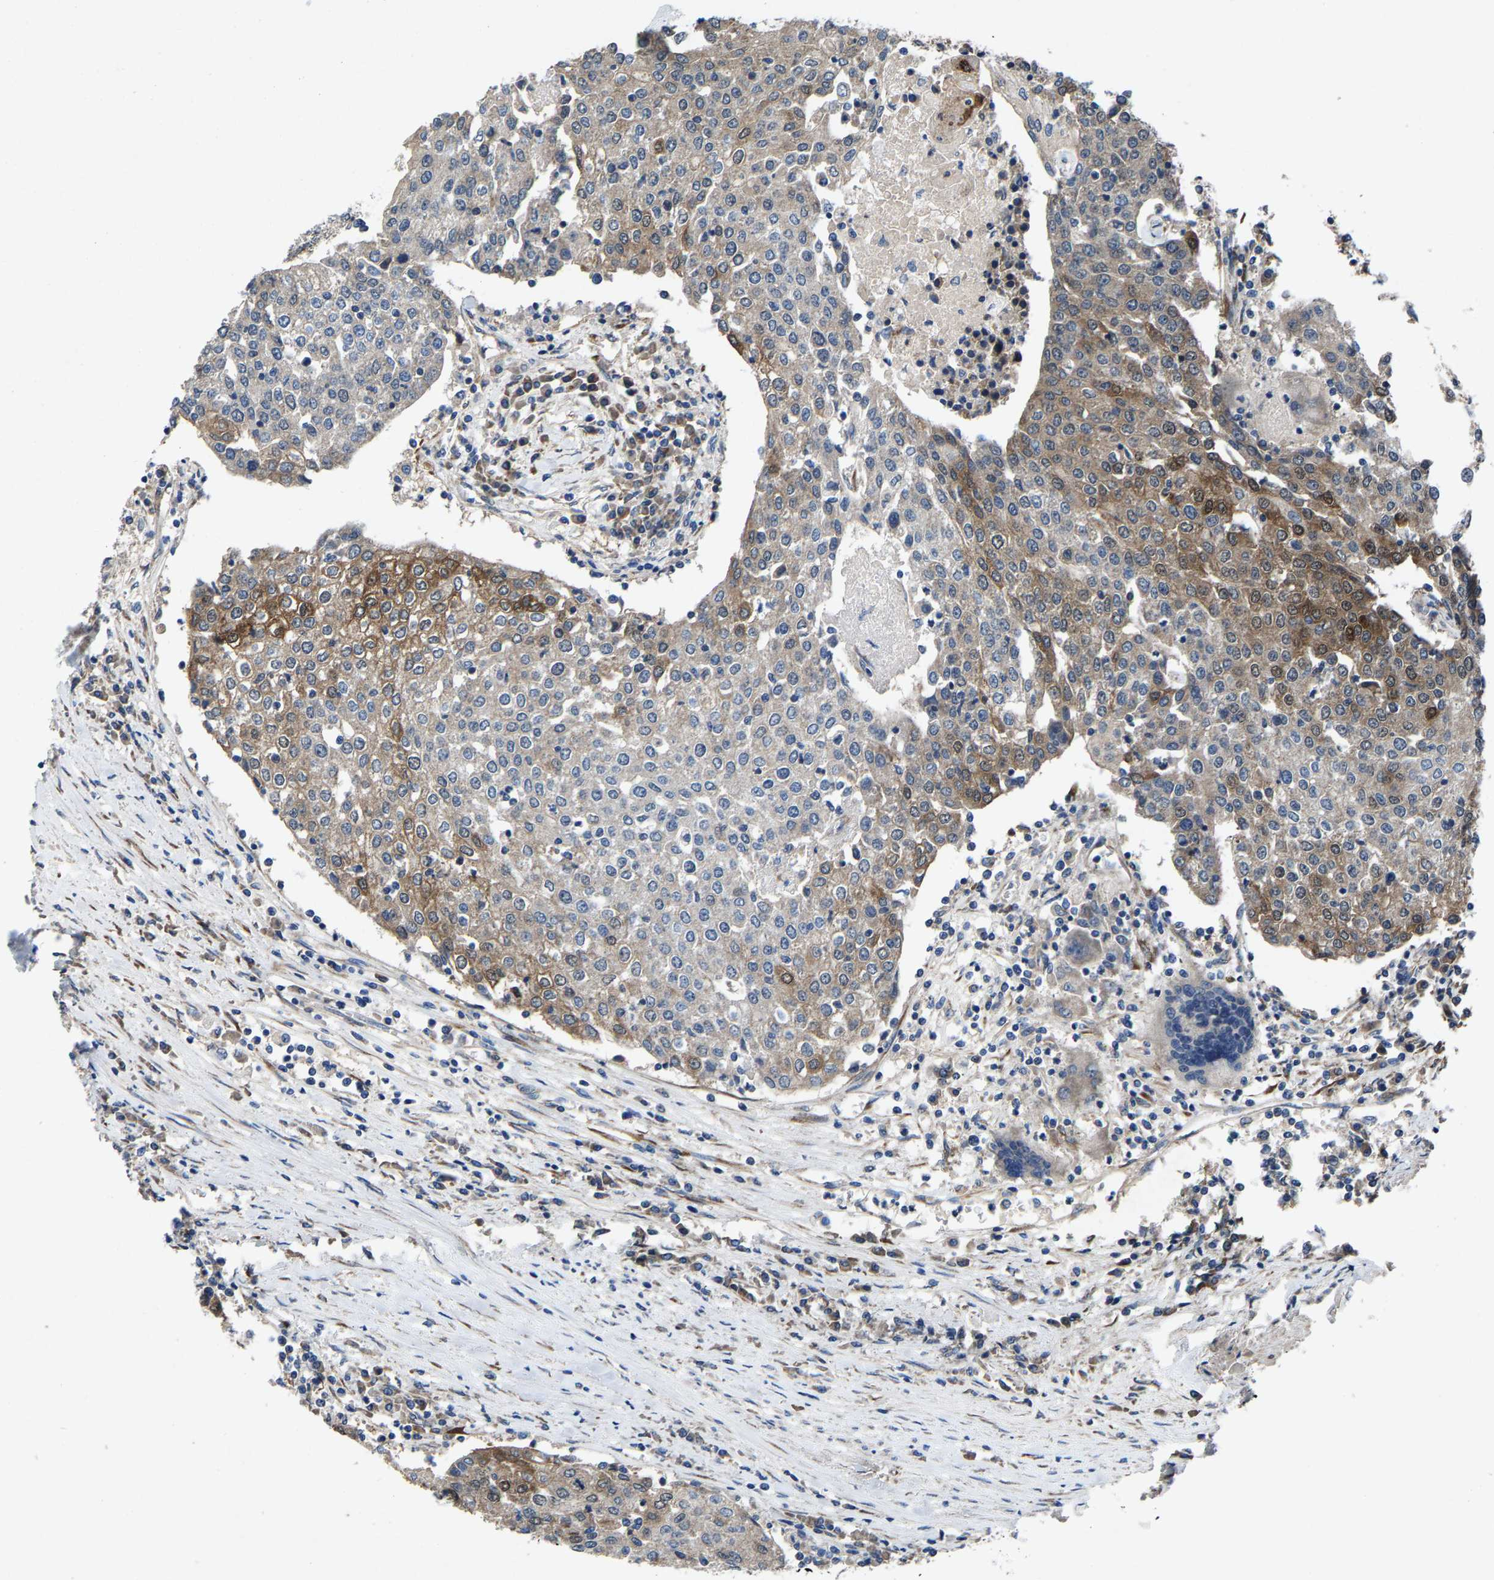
{"staining": {"intensity": "moderate", "quantity": "25%-75%", "location": "cytoplasmic/membranous"}, "tissue": "urothelial cancer", "cell_type": "Tumor cells", "image_type": "cancer", "snomed": [{"axis": "morphology", "description": "Urothelial carcinoma, High grade"}, {"axis": "topography", "description": "Urinary bladder"}], "caption": "IHC of human urothelial cancer demonstrates medium levels of moderate cytoplasmic/membranous staining in approximately 25%-75% of tumor cells.", "gene": "PDP1", "patient": {"sex": "female", "age": 85}}